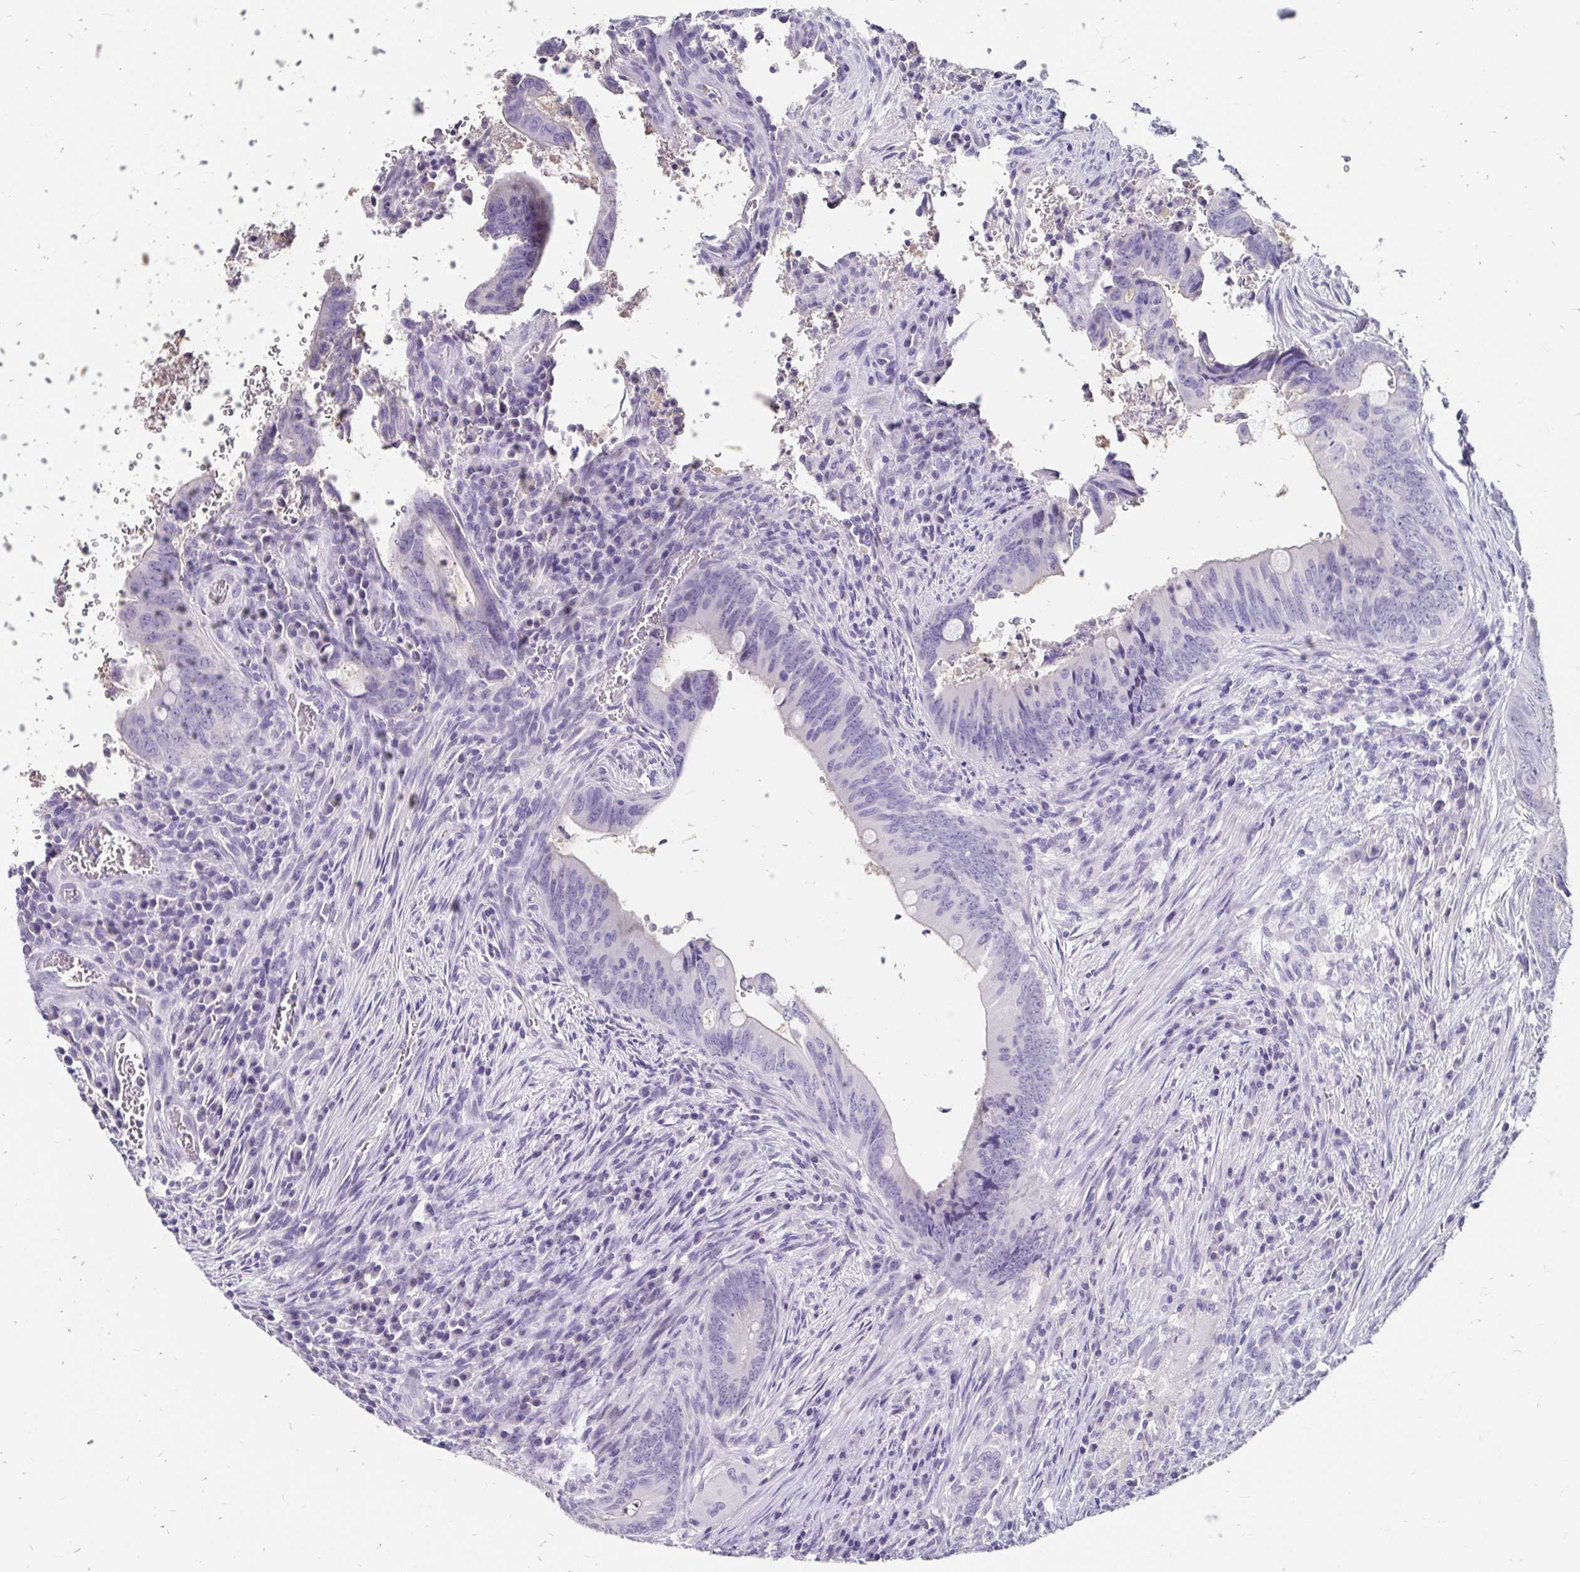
{"staining": {"intensity": "negative", "quantity": "none", "location": "none"}, "tissue": "colorectal cancer", "cell_type": "Tumor cells", "image_type": "cancer", "snomed": [{"axis": "morphology", "description": "Adenocarcinoma, NOS"}, {"axis": "topography", "description": "Colon"}], "caption": "There is no significant staining in tumor cells of colorectal adenocarcinoma.", "gene": "SCG3", "patient": {"sex": "female", "age": 74}}